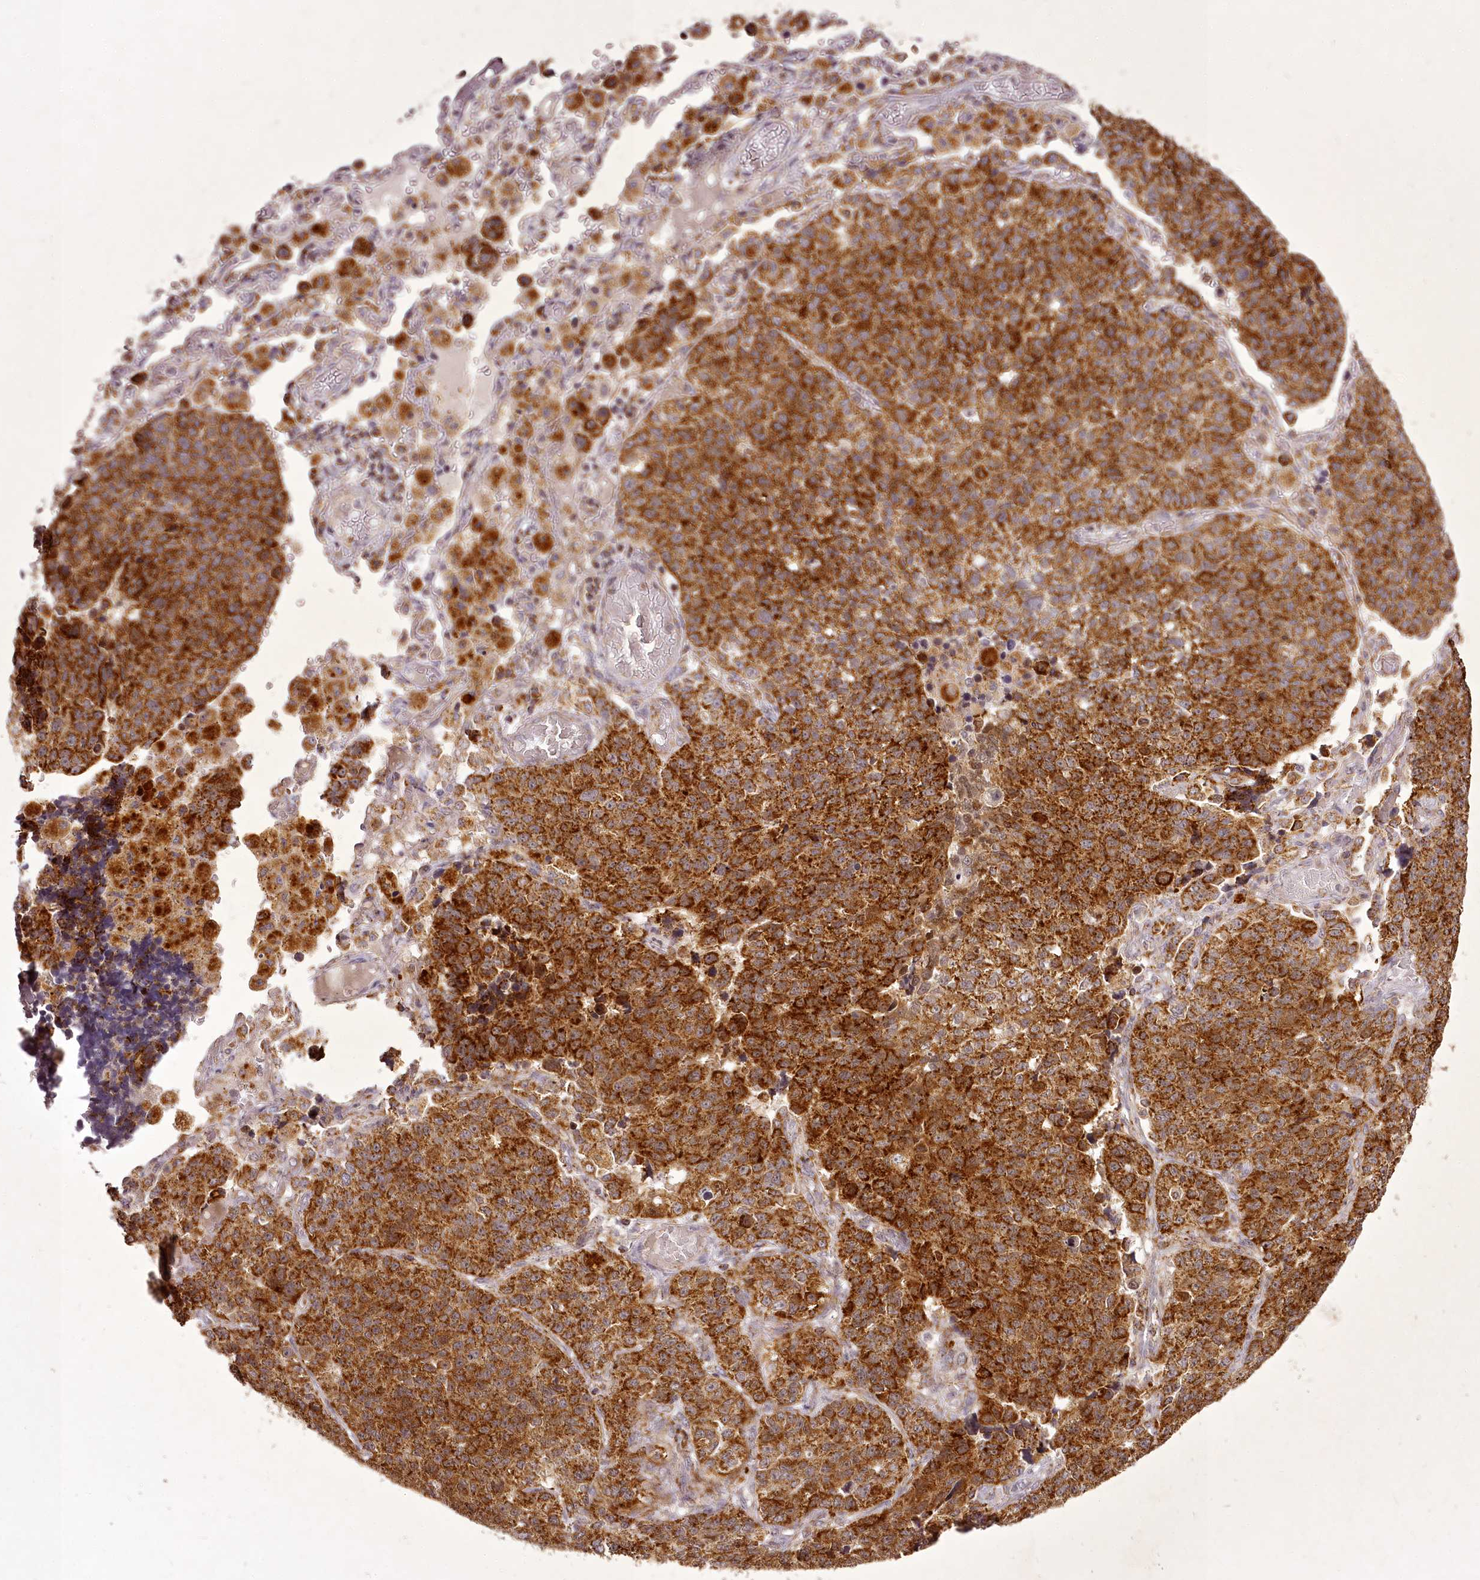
{"staining": {"intensity": "strong", "quantity": ">75%", "location": "cytoplasmic/membranous"}, "tissue": "lung cancer", "cell_type": "Tumor cells", "image_type": "cancer", "snomed": [{"axis": "morphology", "description": "Adenocarcinoma, NOS"}, {"axis": "topography", "description": "Lung"}], "caption": "There is high levels of strong cytoplasmic/membranous expression in tumor cells of lung cancer (adenocarcinoma), as demonstrated by immunohistochemical staining (brown color).", "gene": "CHCHD2", "patient": {"sex": "male", "age": 49}}